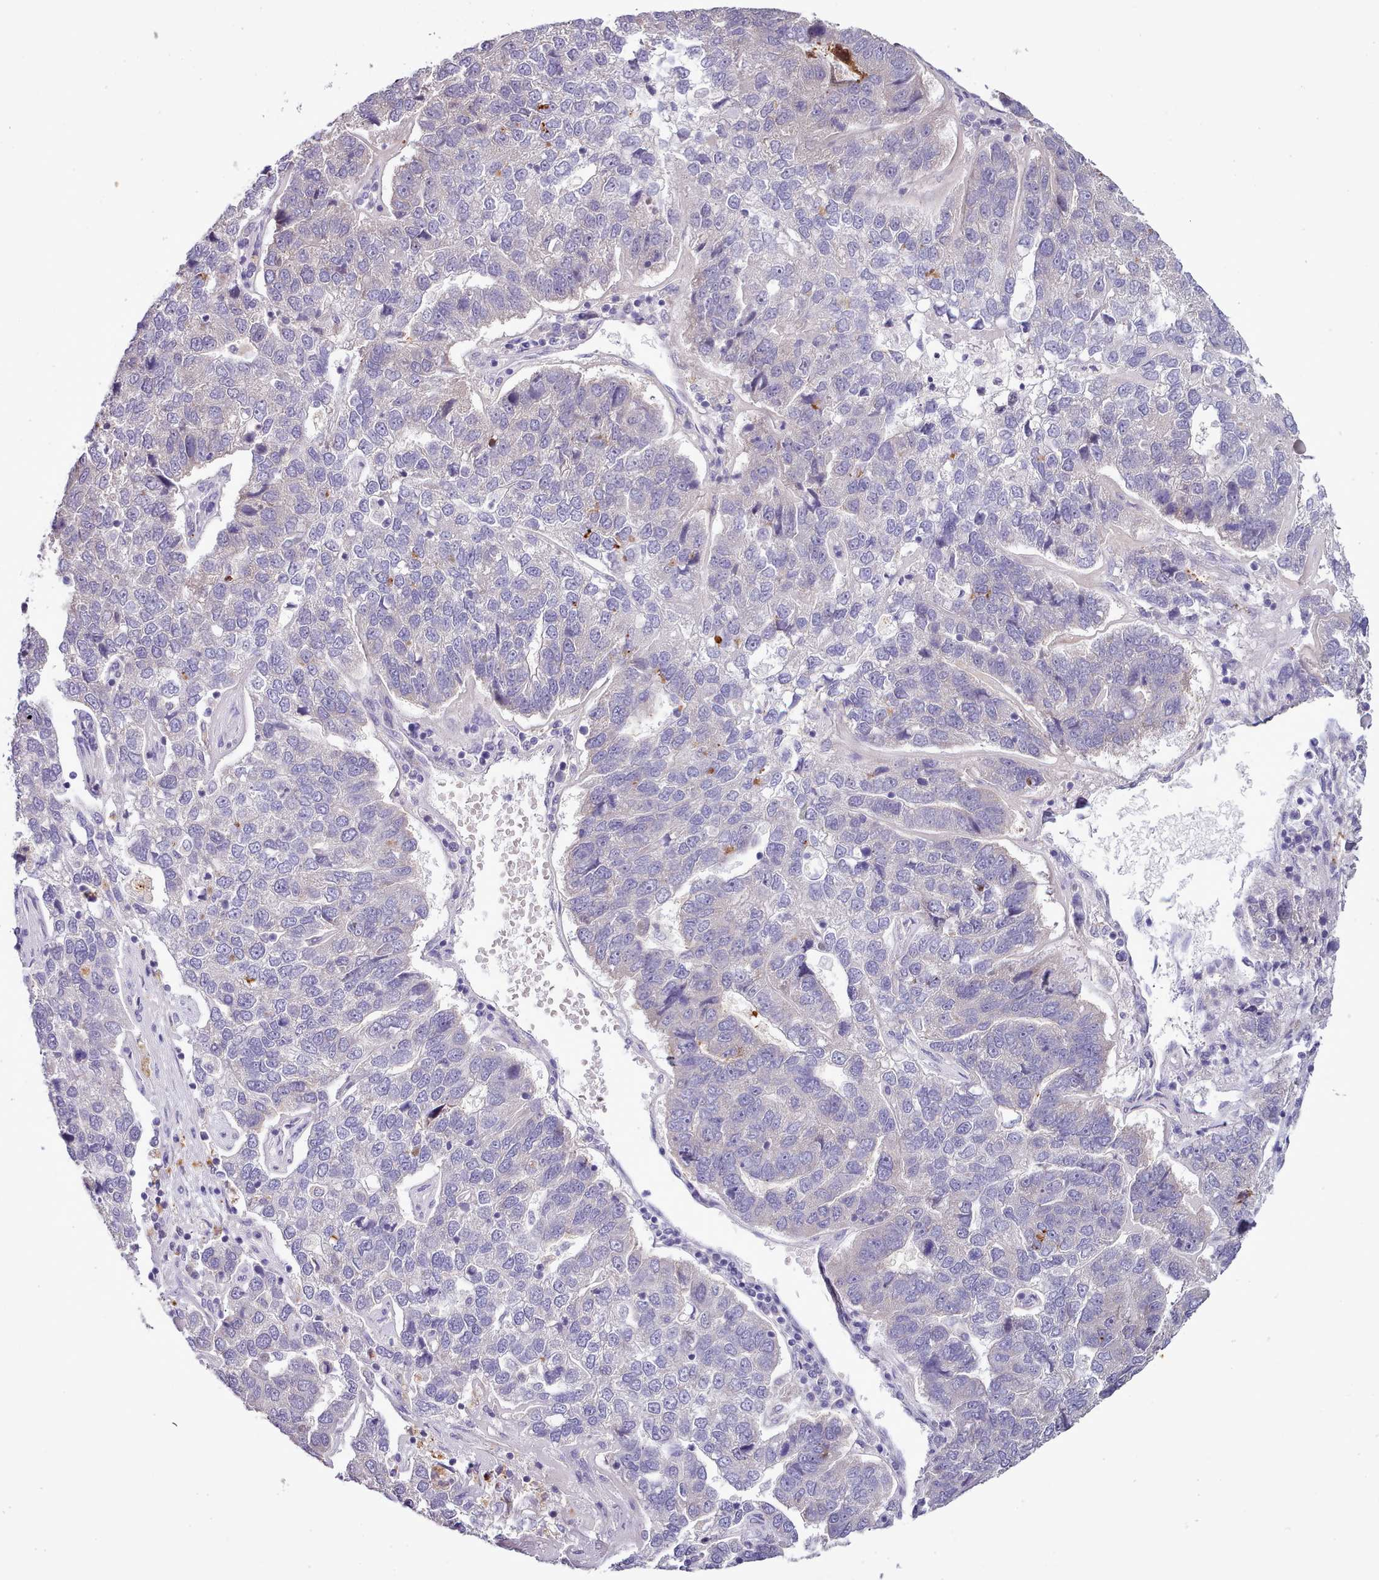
{"staining": {"intensity": "negative", "quantity": "none", "location": "none"}, "tissue": "pancreatic cancer", "cell_type": "Tumor cells", "image_type": "cancer", "snomed": [{"axis": "morphology", "description": "Adenocarcinoma, NOS"}, {"axis": "topography", "description": "Pancreas"}], "caption": "Tumor cells are negative for brown protein staining in adenocarcinoma (pancreatic).", "gene": "SETX", "patient": {"sex": "female", "age": 61}}